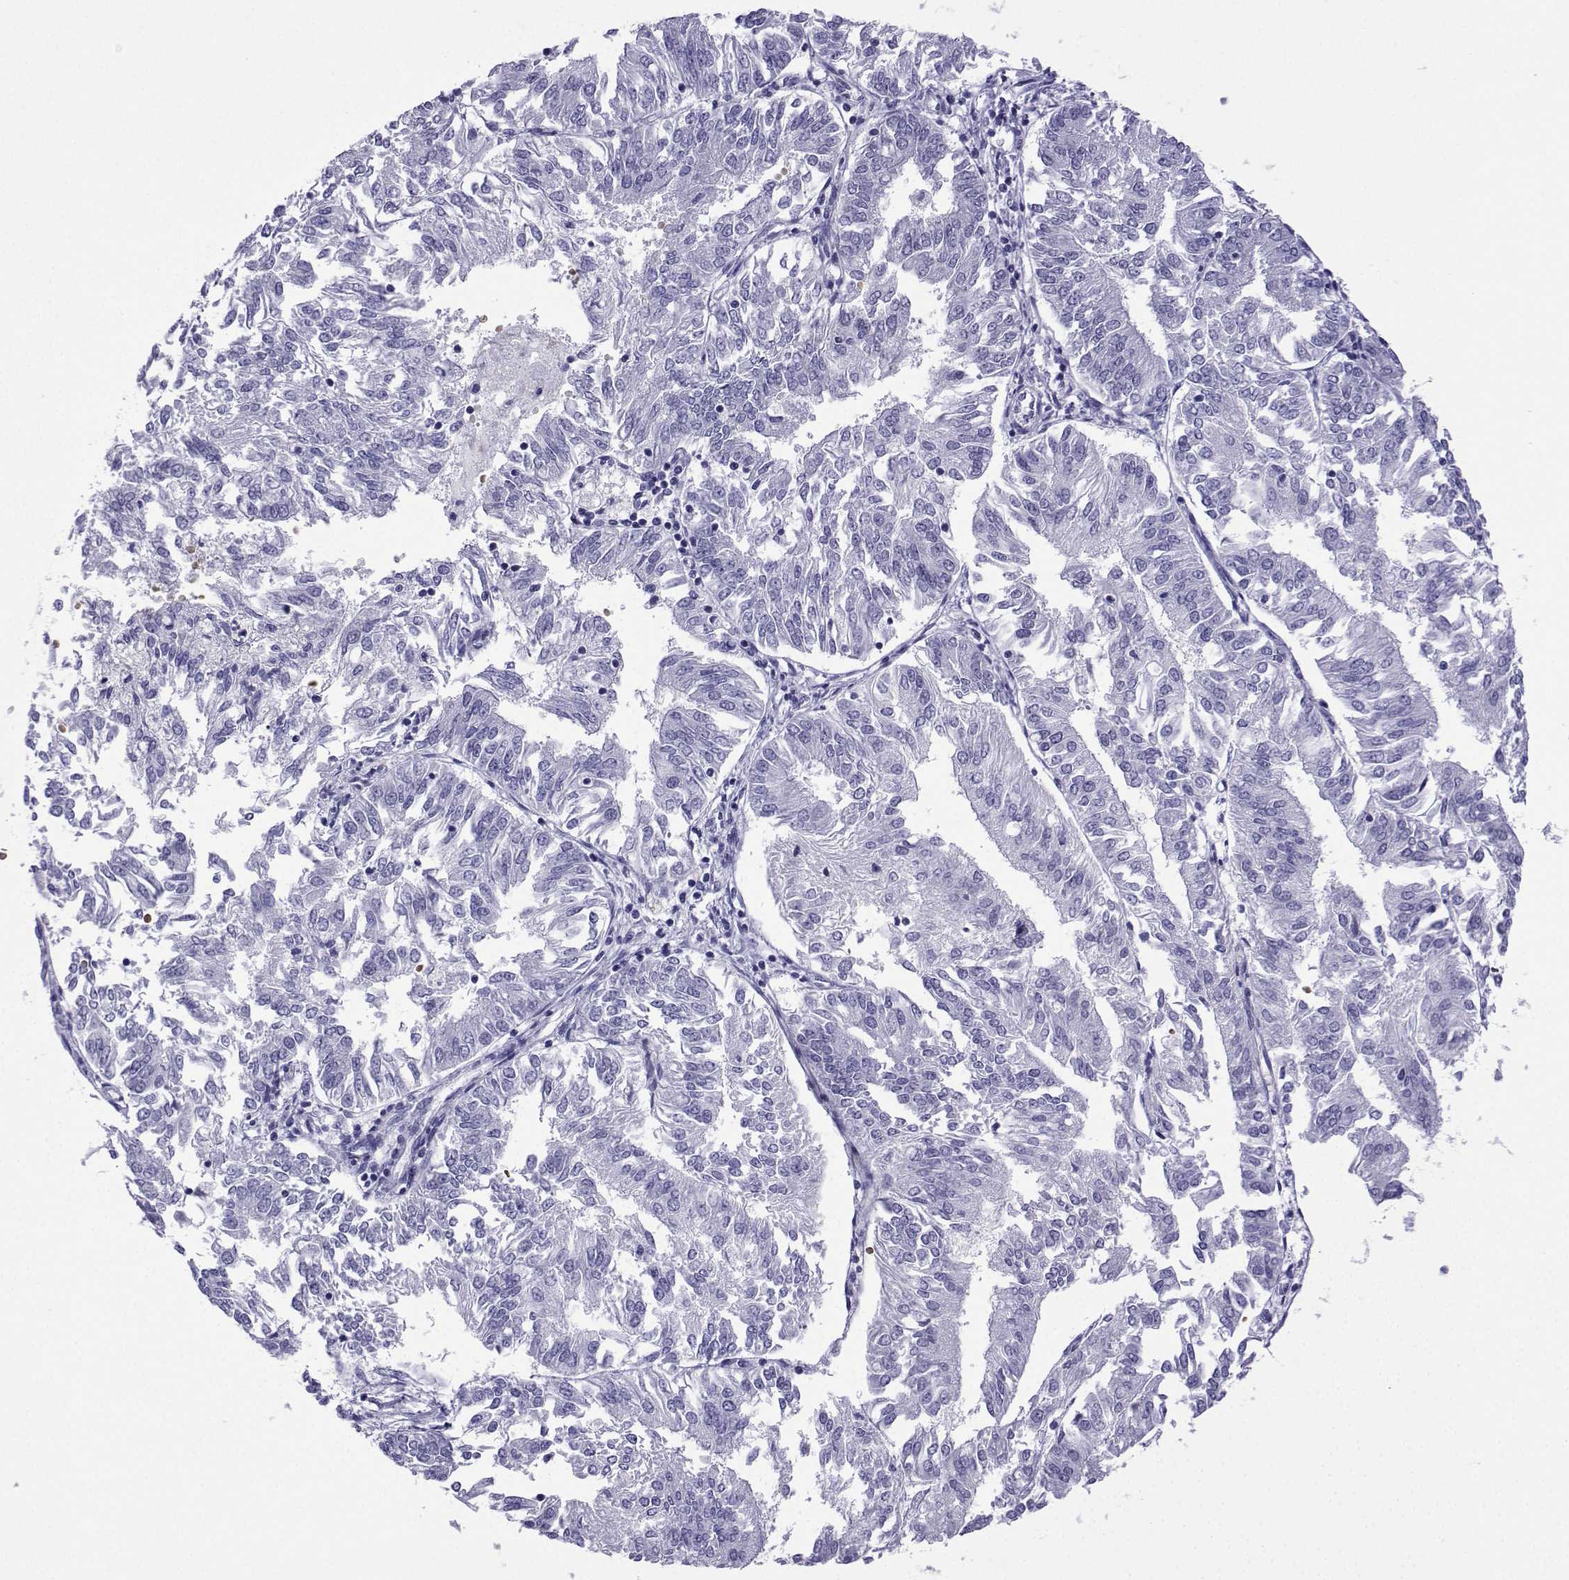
{"staining": {"intensity": "negative", "quantity": "none", "location": "none"}, "tissue": "endometrial cancer", "cell_type": "Tumor cells", "image_type": "cancer", "snomed": [{"axis": "morphology", "description": "Adenocarcinoma, NOS"}, {"axis": "topography", "description": "Endometrium"}], "caption": "This is a image of immunohistochemistry staining of endometrial adenocarcinoma, which shows no expression in tumor cells.", "gene": "TRIM46", "patient": {"sex": "female", "age": 58}}